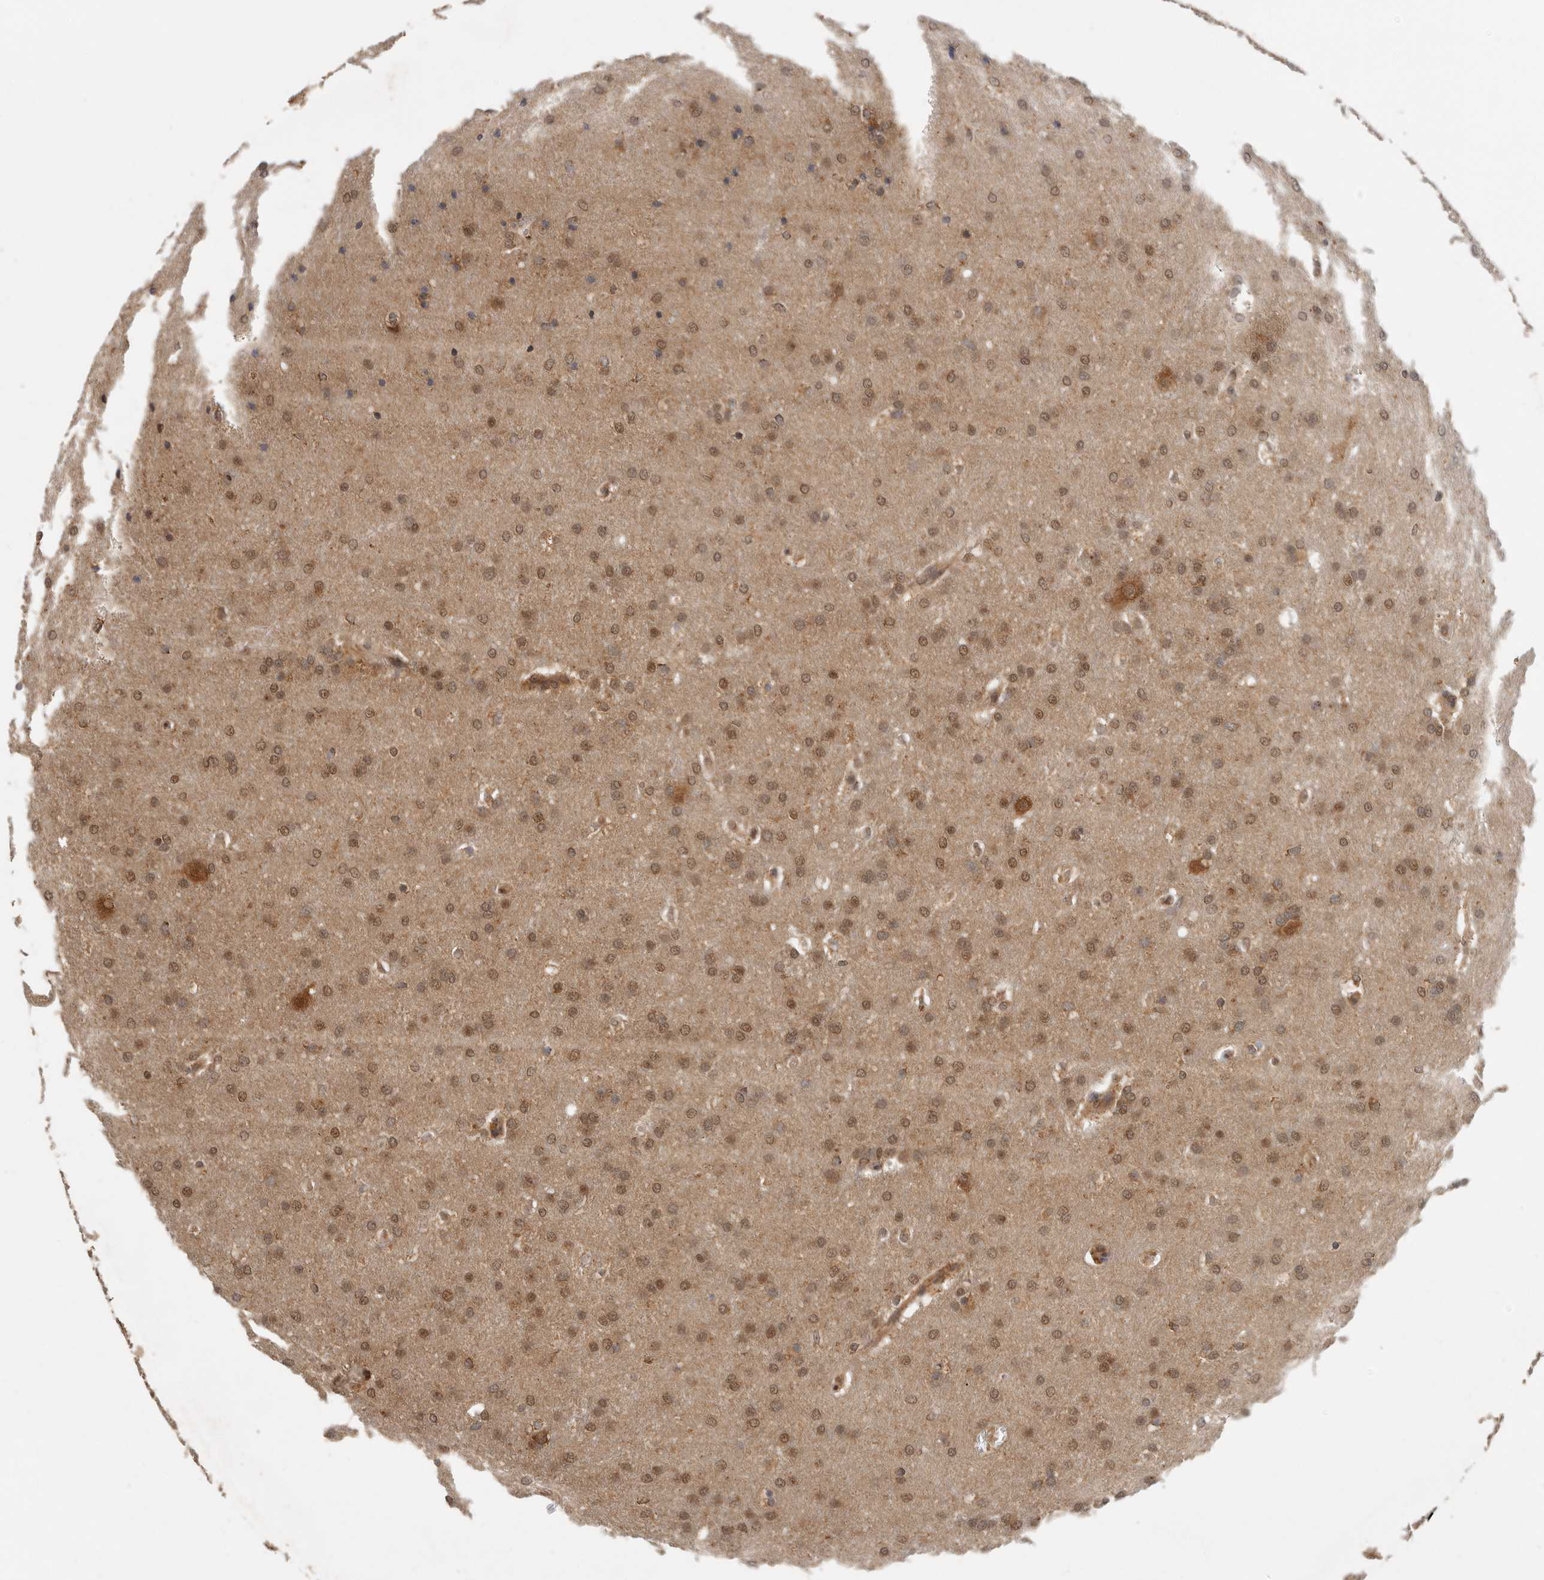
{"staining": {"intensity": "moderate", "quantity": ">75%", "location": "nuclear"}, "tissue": "glioma", "cell_type": "Tumor cells", "image_type": "cancer", "snomed": [{"axis": "morphology", "description": "Glioma, malignant, Low grade"}, {"axis": "topography", "description": "Brain"}], "caption": "Brown immunohistochemical staining in malignant glioma (low-grade) displays moderate nuclear positivity in approximately >75% of tumor cells.", "gene": "CCT8", "patient": {"sex": "female", "age": 37}}